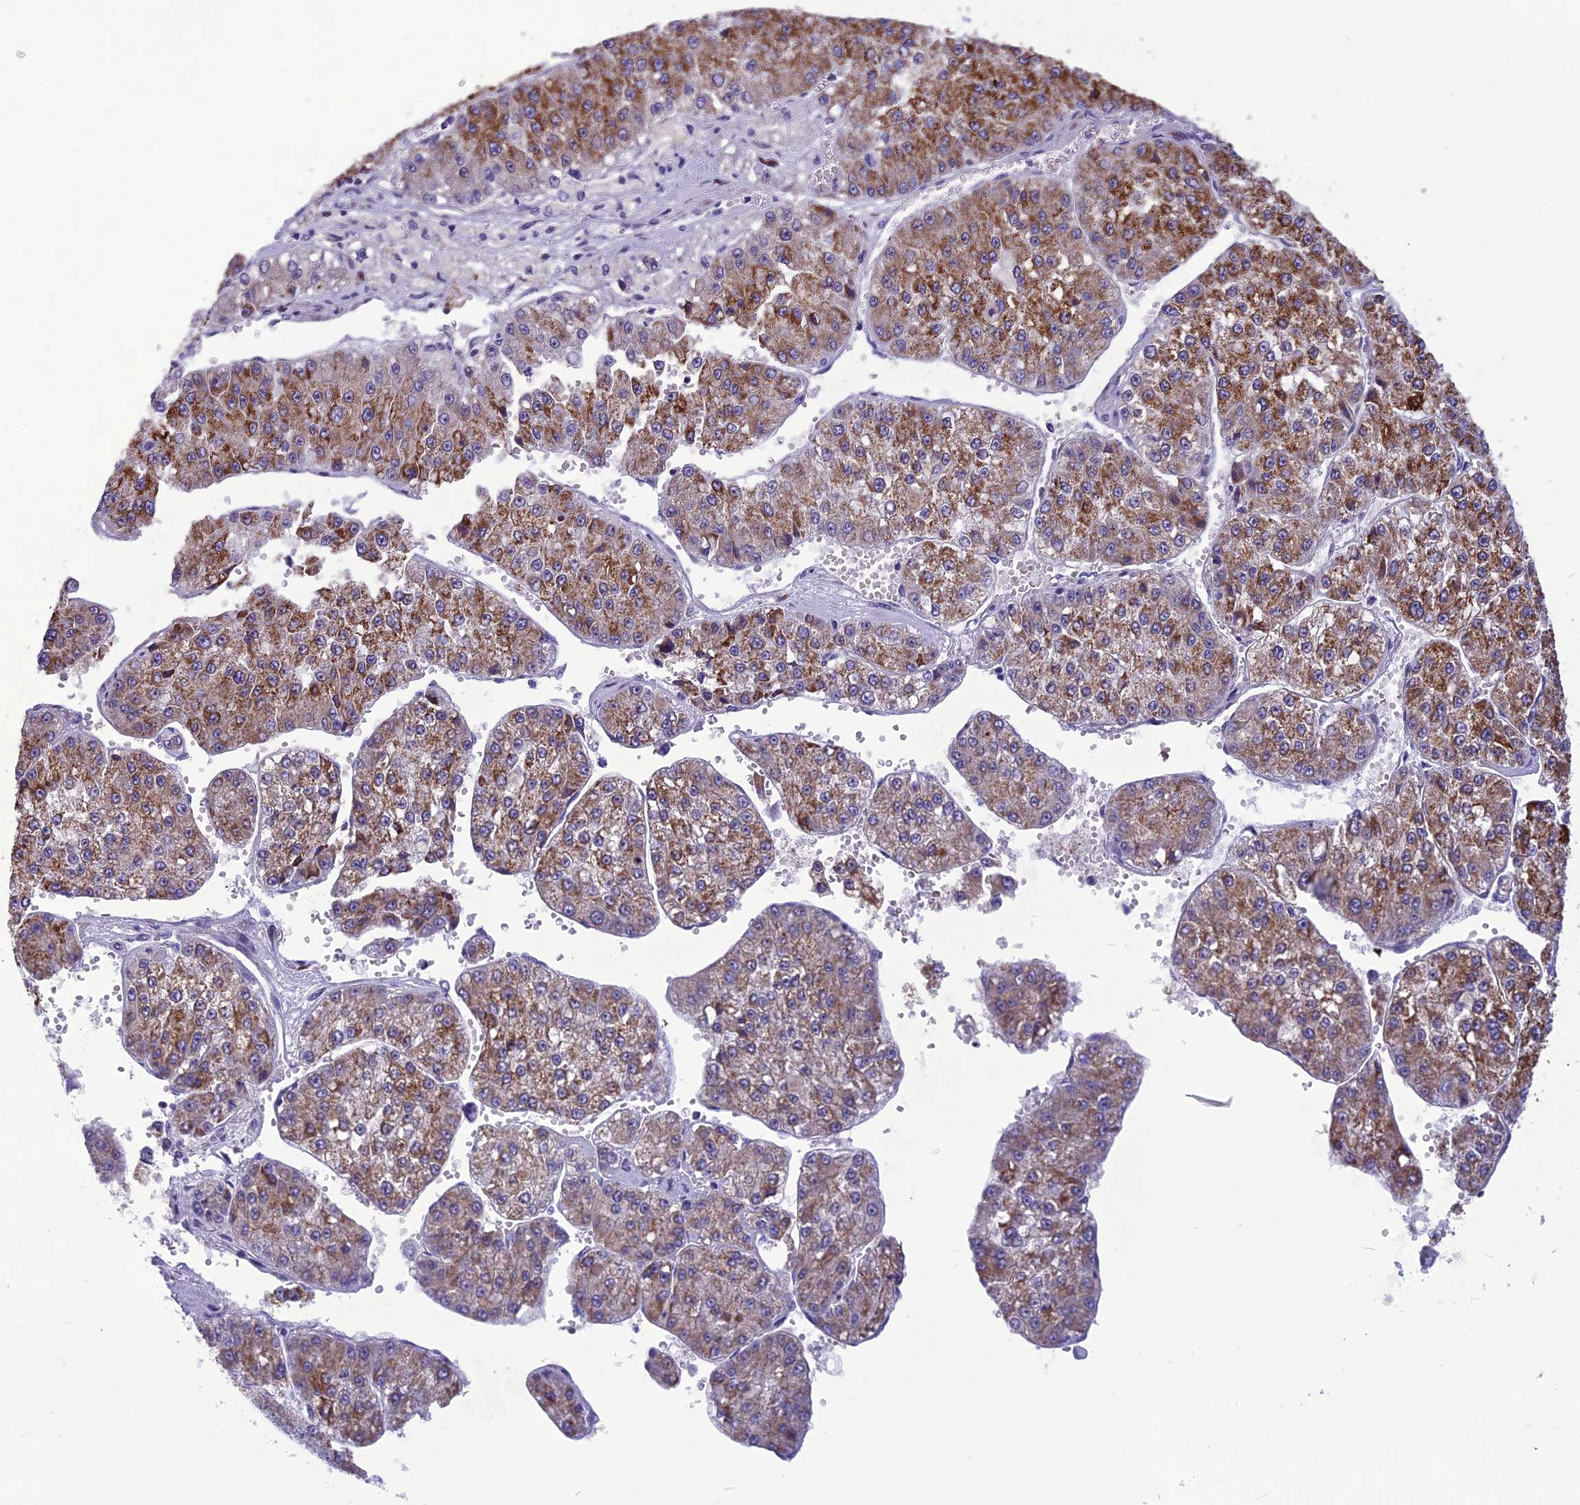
{"staining": {"intensity": "moderate", "quantity": "25%-75%", "location": "cytoplasmic/membranous"}, "tissue": "liver cancer", "cell_type": "Tumor cells", "image_type": "cancer", "snomed": [{"axis": "morphology", "description": "Carcinoma, Hepatocellular, NOS"}, {"axis": "topography", "description": "Liver"}], "caption": "There is medium levels of moderate cytoplasmic/membranous staining in tumor cells of liver cancer (hepatocellular carcinoma), as demonstrated by immunohistochemical staining (brown color).", "gene": "PSMF1", "patient": {"sex": "female", "age": 73}}